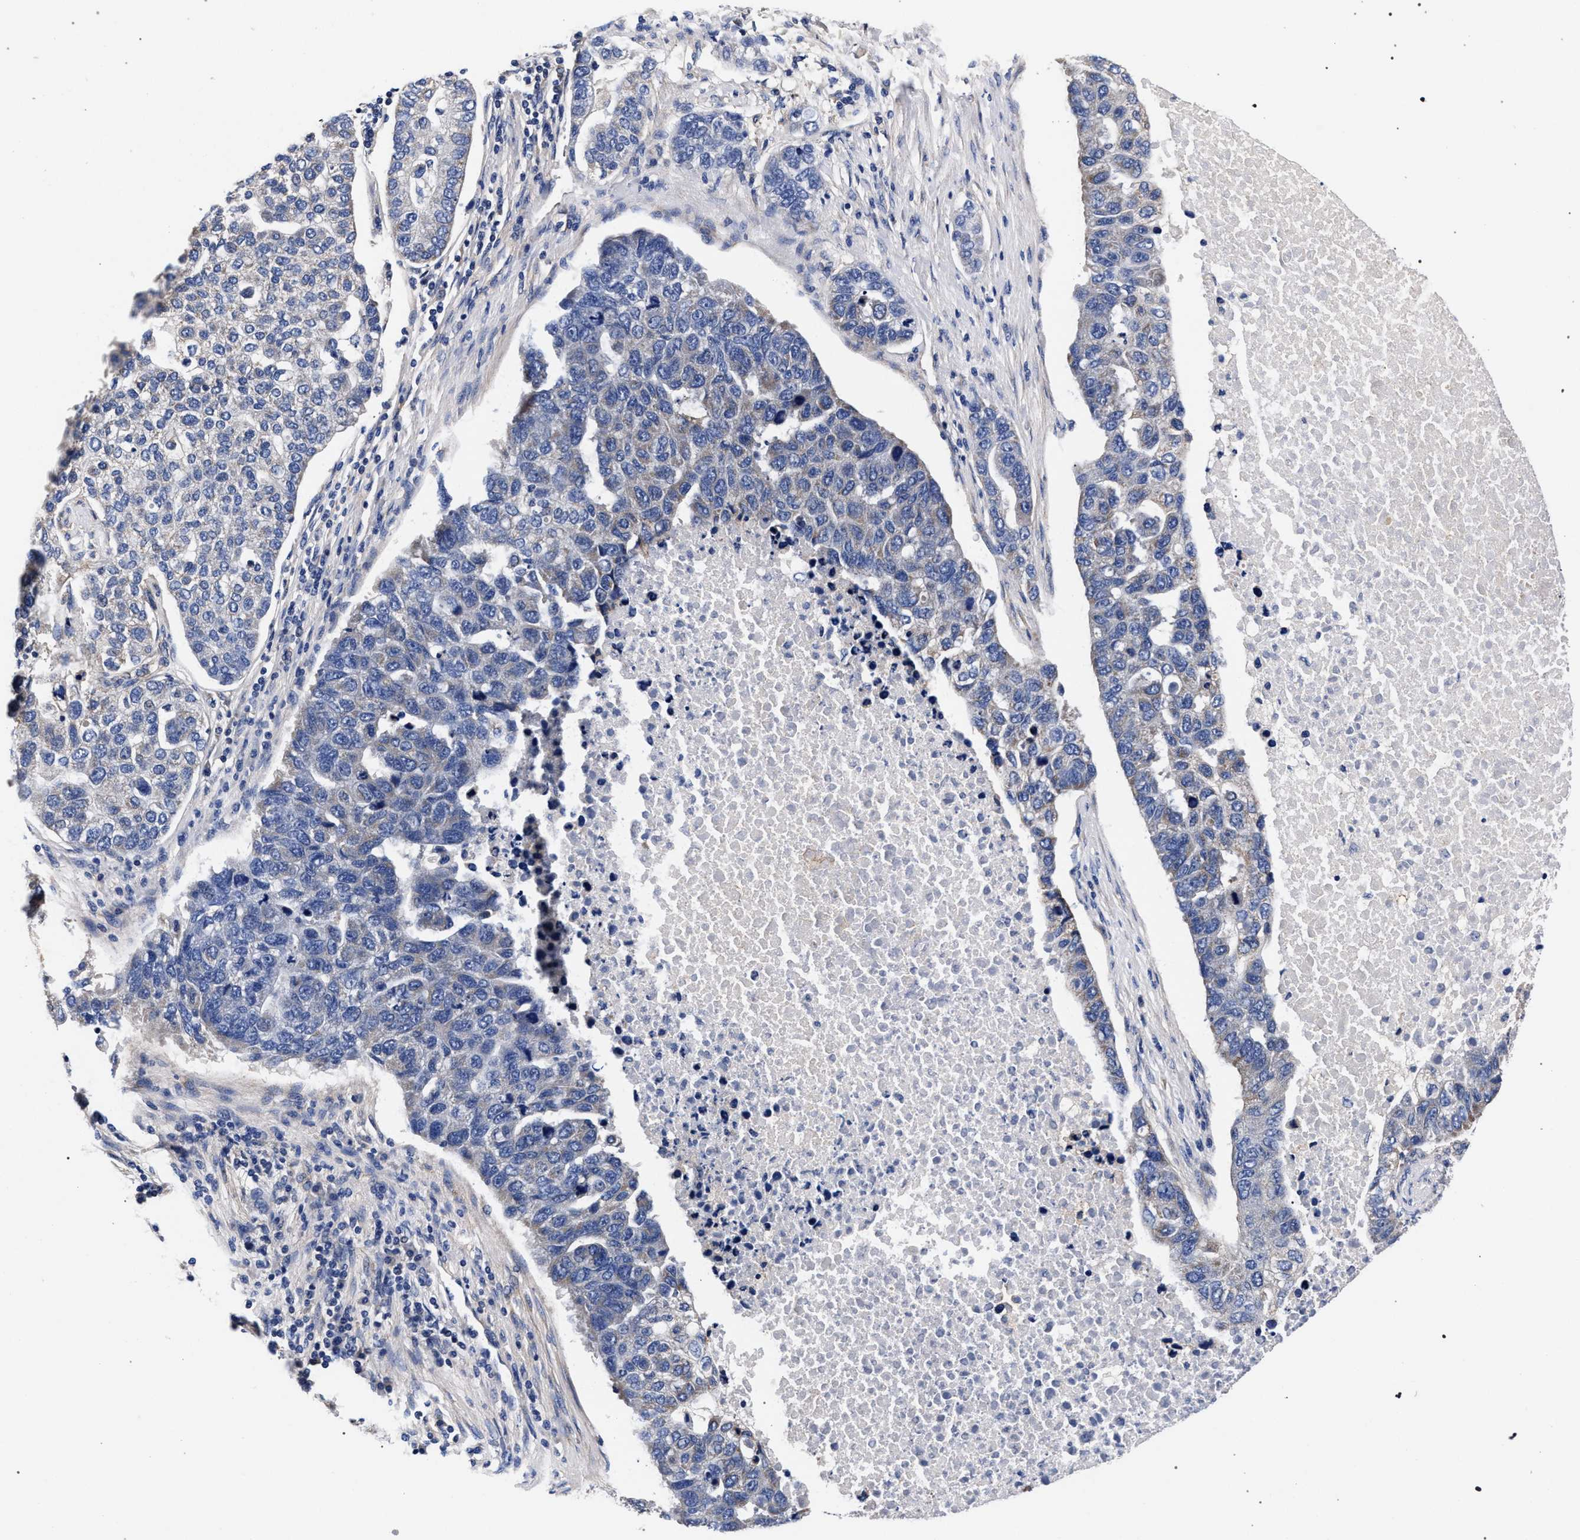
{"staining": {"intensity": "weak", "quantity": "<25%", "location": "cytoplasmic/membranous"}, "tissue": "pancreatic cancer", "cell_type": "Tumor cells", "image_type": "cancer", "snomed": [{"axis": "morphology", "description": "Adenocarcinoma, NOS"}, {"axis": "topography", "description": "Pancreas"}], "caption": "Immunohistochemistry photomicrograph of human adenocarcinoma (pancreatic) stained for a protein (brown), which shows no staining in tumor cells.", "gene": "CFAP95", "patient": {"sex": "female", "age": 61}}